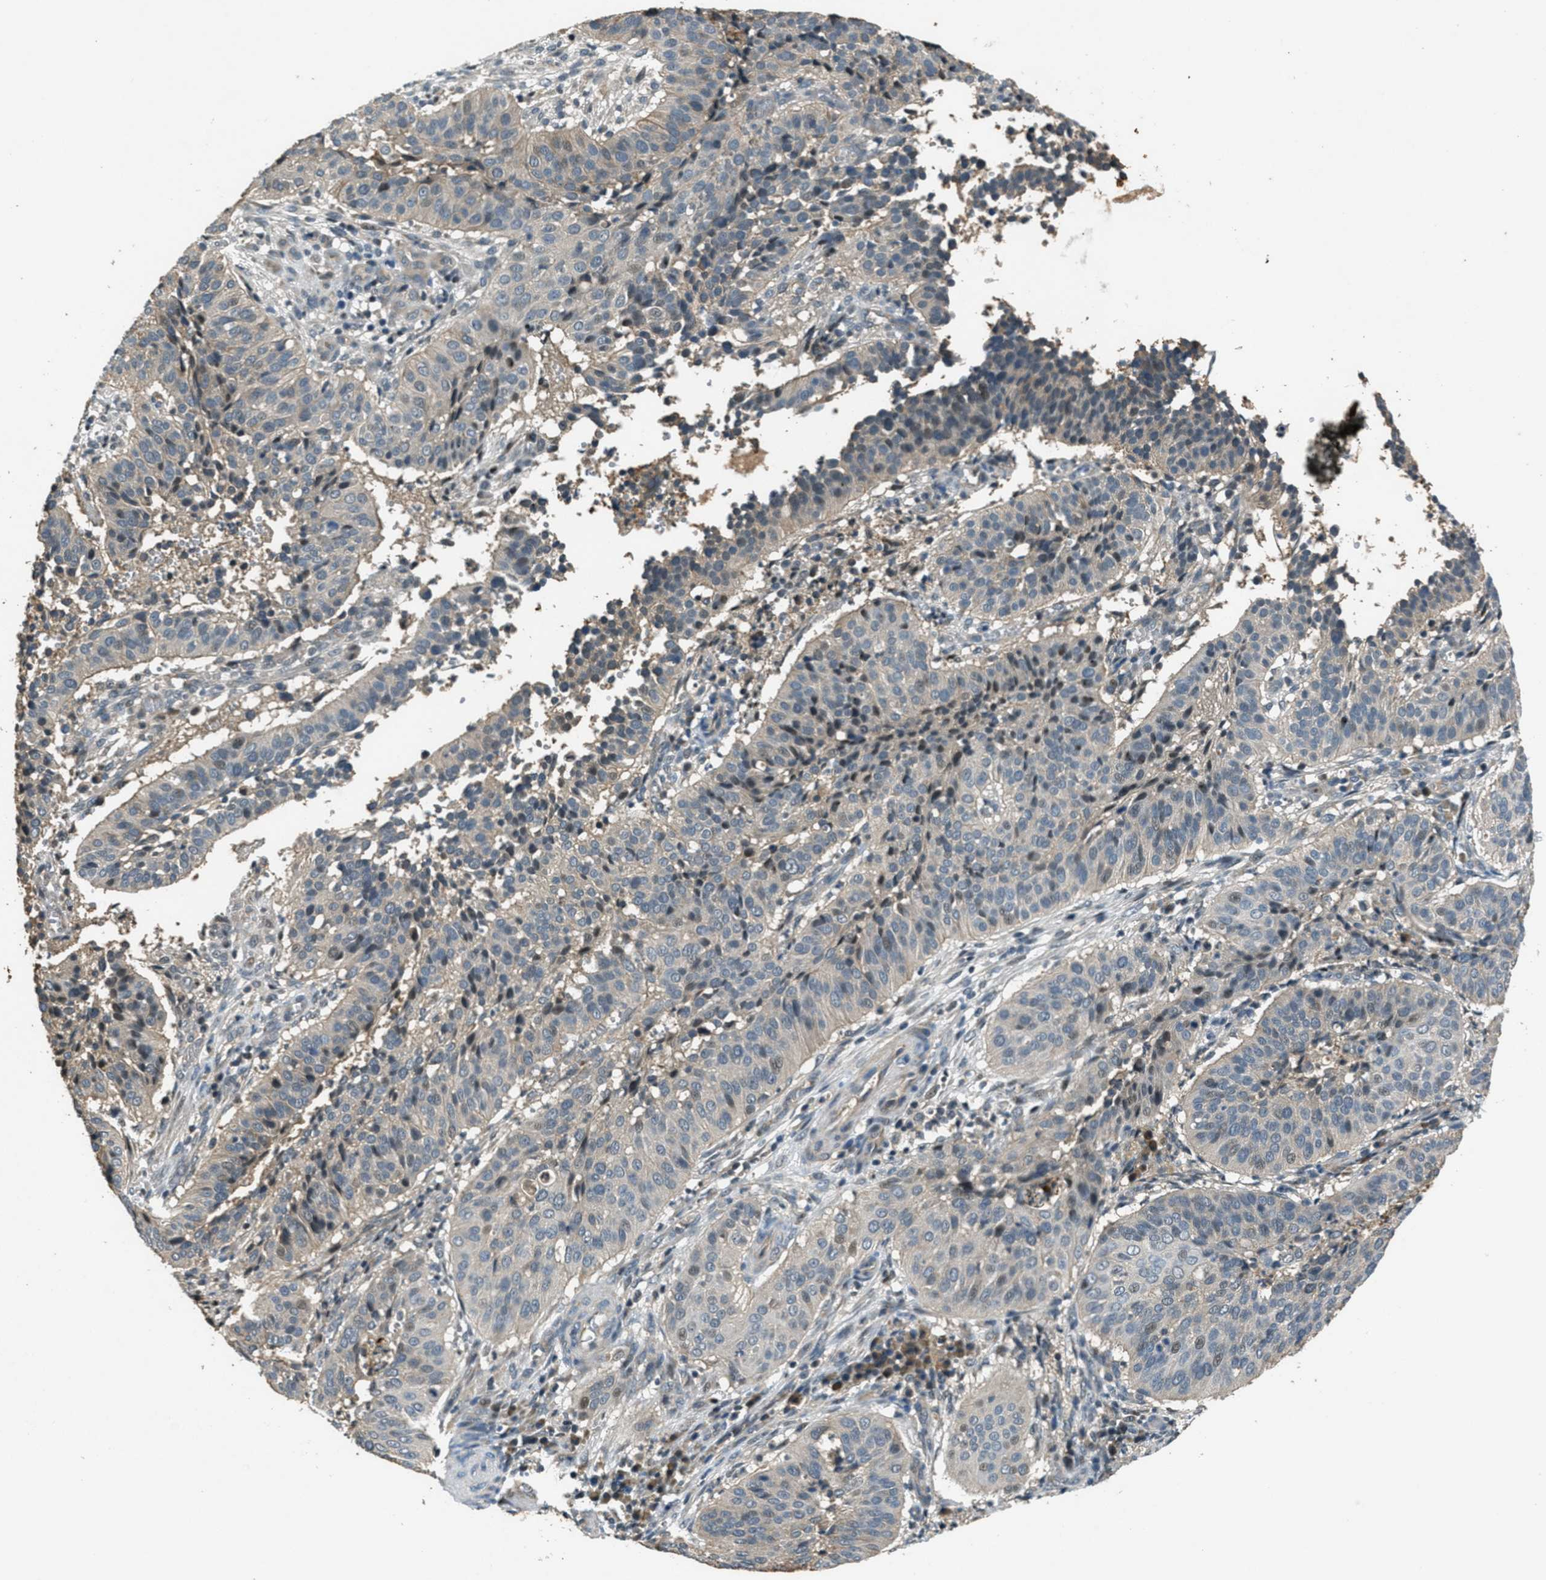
{"staining": {"intensity": "weak", "quantity": "<25%", "location": "cytoplasmic/membranous"}, "tissue": "cervical cancer", "cell_type": "Tumor cells", "image_type": "cancer", "snomed": [{"axis": "morphology", "description": "Normal tissue, NOS"}, {"axis": "morphology", "description": "Squamous cell carcinoma, NOS"}, {"axis": "topography", "description": "Cervix"}], "caption": "Image shows no significant protein positivity in tumor cells of squamous cell carcinoma (cervical). Nuclei are stained in blue.", "gene": "DUSP6", "patient": {"sex": "female", "age": 39}}